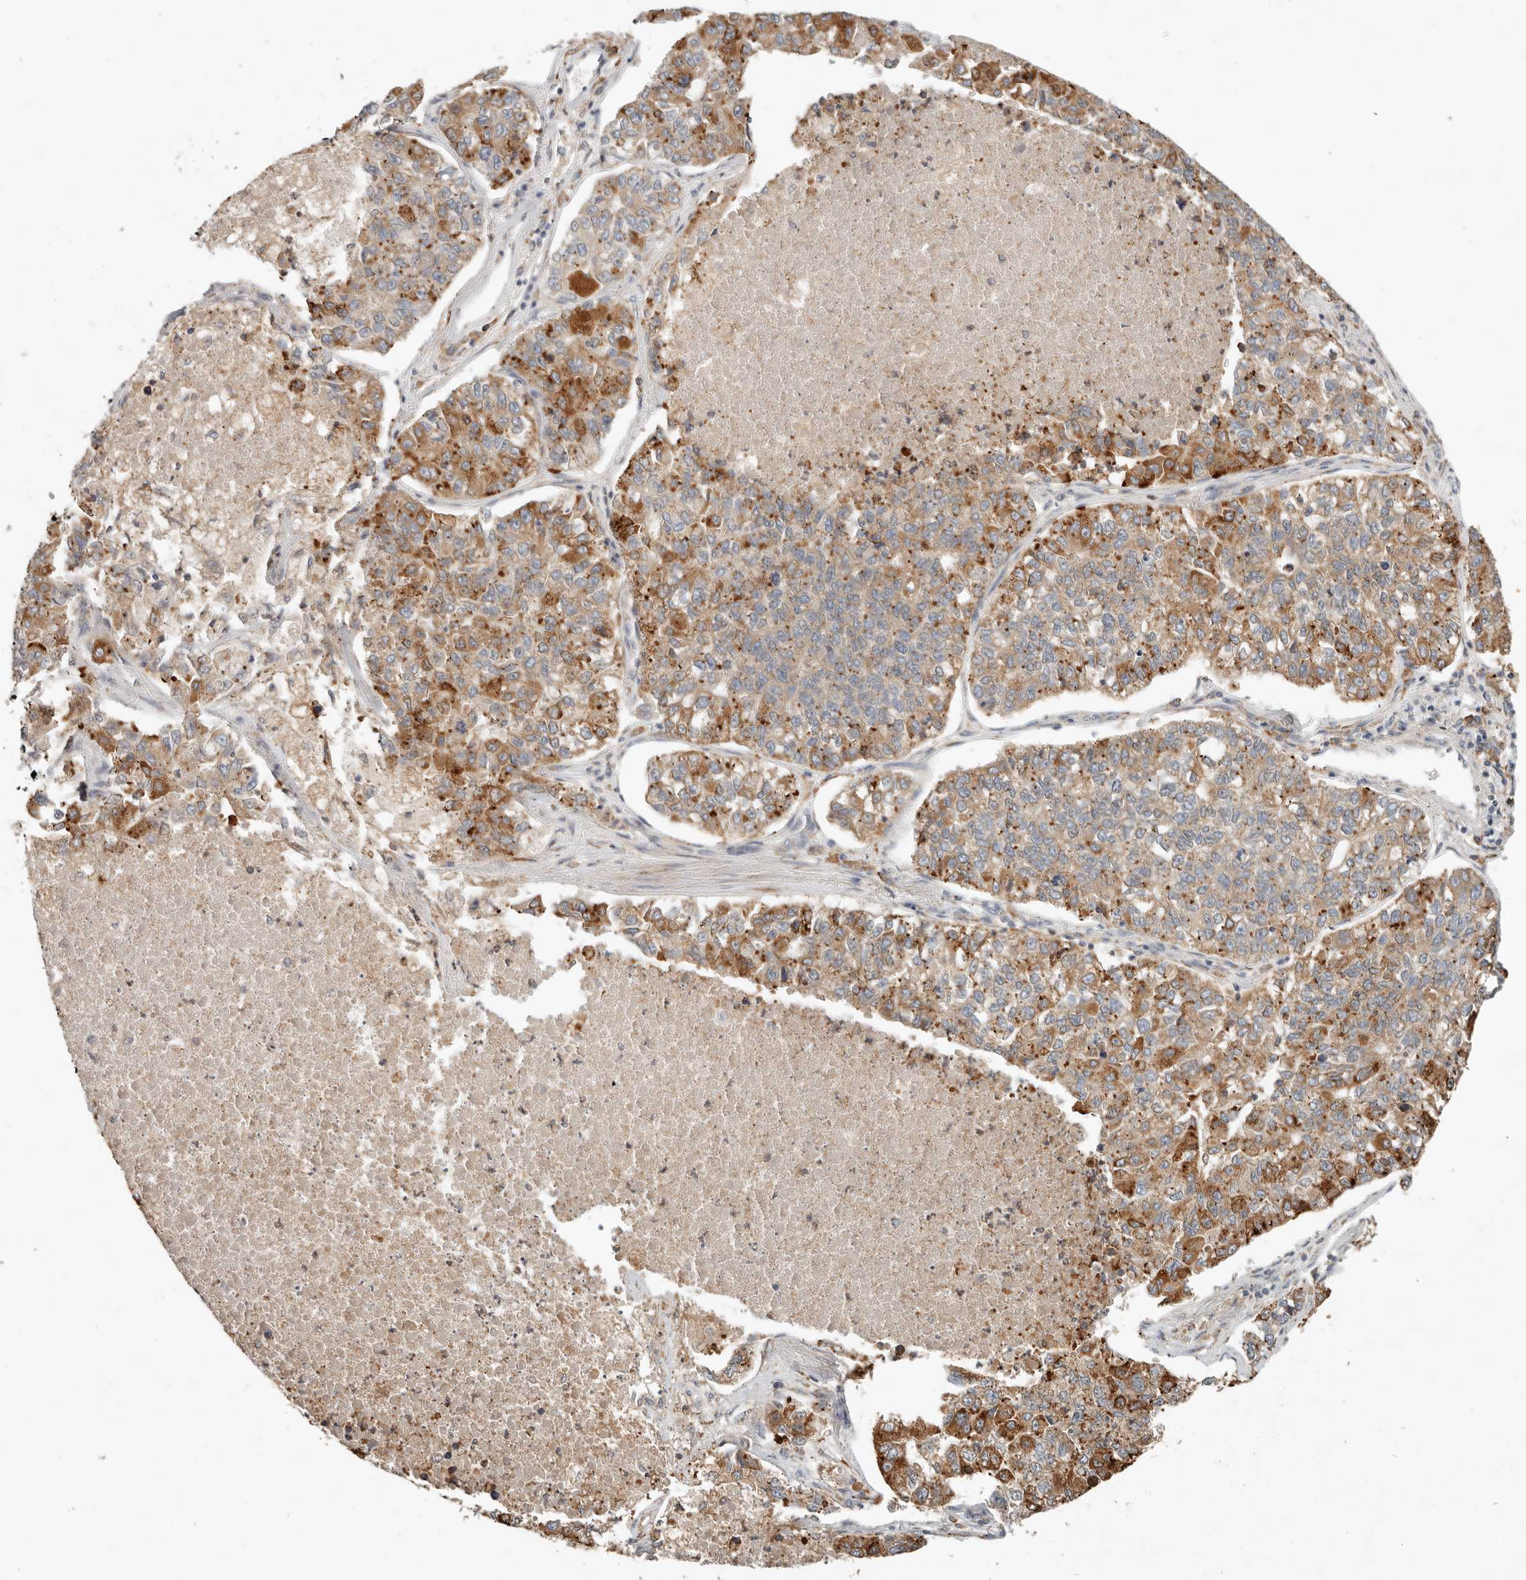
{"staining": {"intensity": "moderate", "quantity": ">75%", "location": "cytoplasmic/membranous"}, "tissue": "lung cancer", "cell_type": "Tumor cells", "image_type": "cancer", "snomed": [{"axis": "morphology", "description": "Adenocarcinoma, NOS"}, {"axis": "topography", "description": "Lung"}], "caption": "Immunohistochemical staining of human lung cancer exhibits moderate cytoplasmic/membranous protein expression in about >75% of tumor cells. The staining was performed using DAB, with brown indicating positive protein expression. Nuclei are stained blue with hematoxylin.", "gene": "ARHGEF10L", "patient": {"sex": "male", "age": 49}}